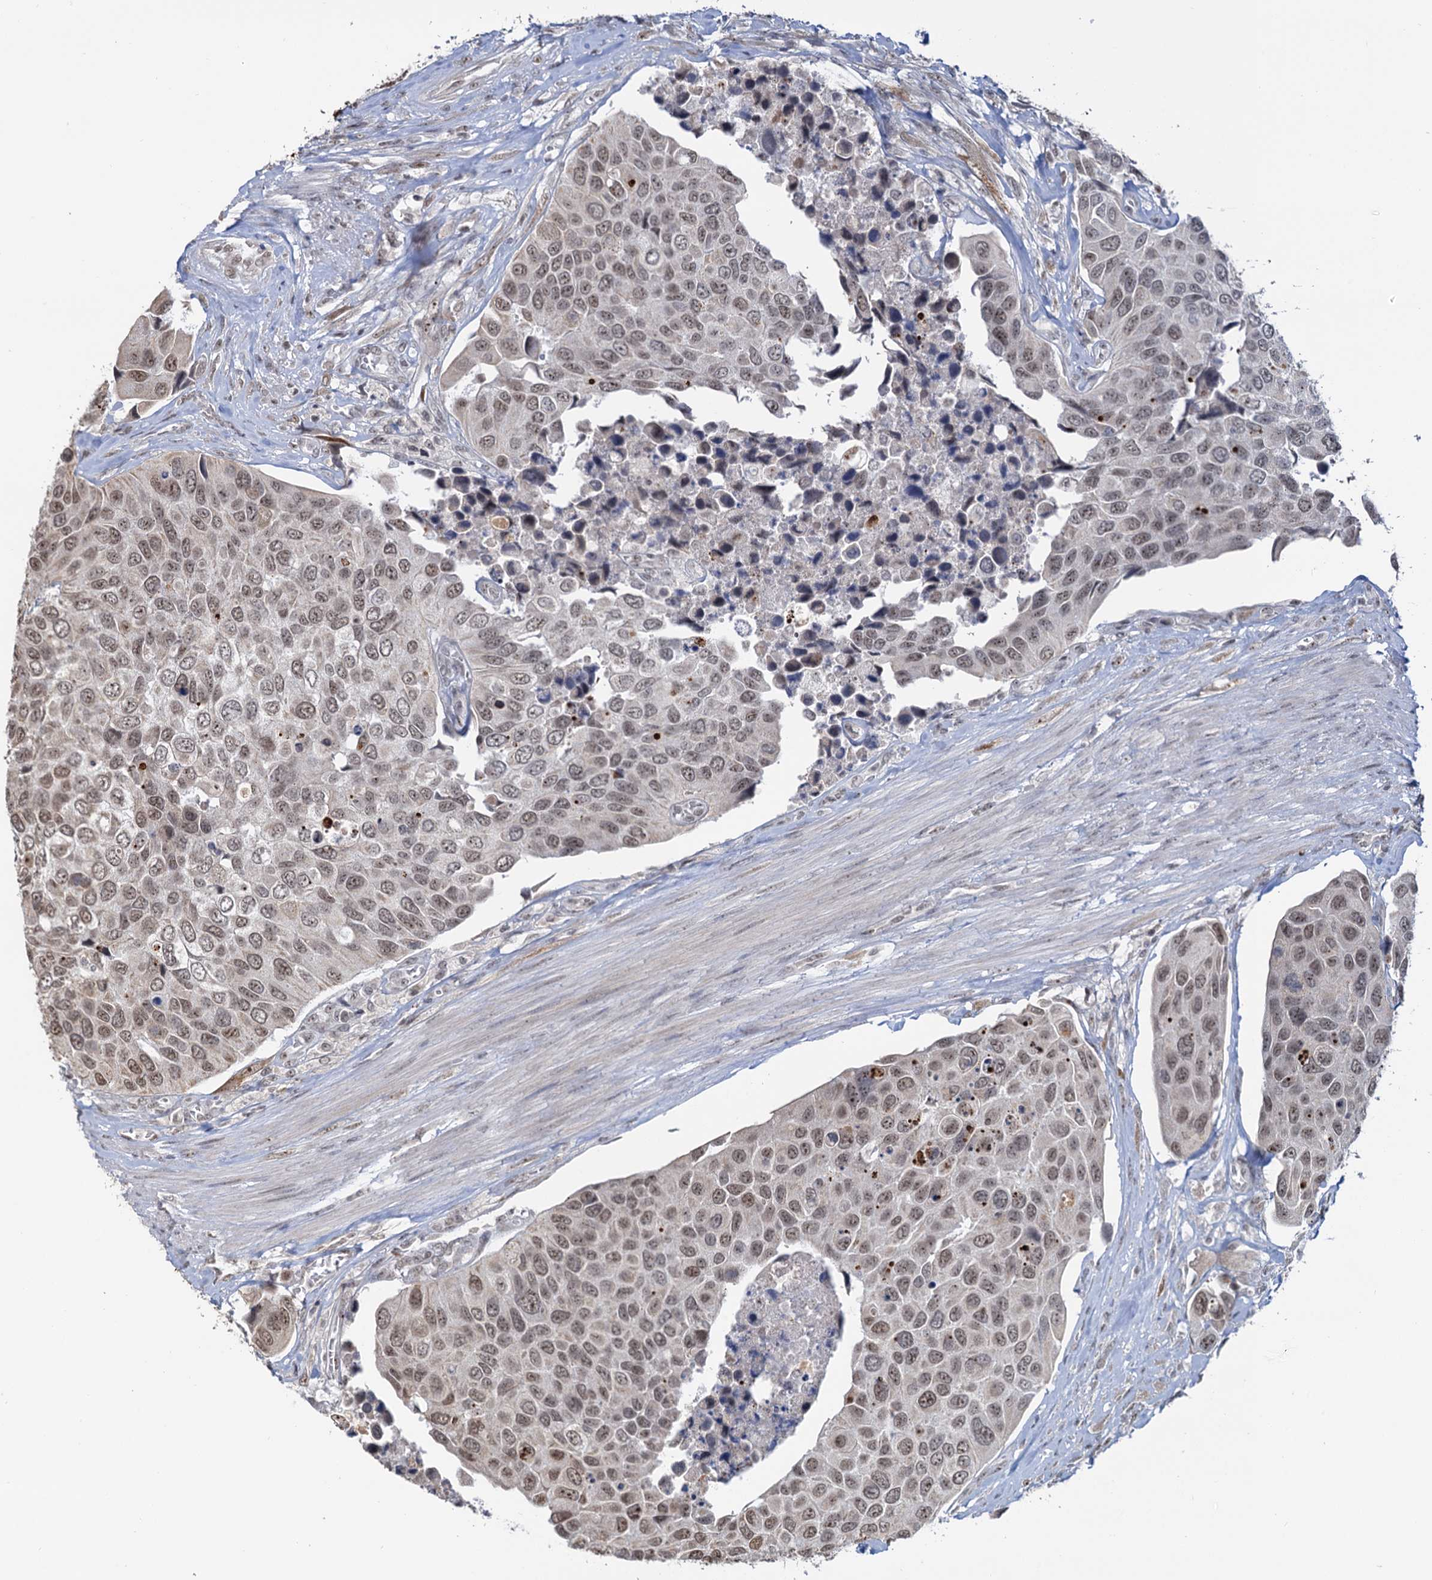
{"staining": {"intensity": "moderate", "quantity": ">75%", "location": "nuclear"}, "tissue": "urothelial cancer", "cell_type": "Tumor cells", "image_type": "cancer", "snomed": [{"axis": "morphology", "description": "Urothelial carcinoma, High grade"}, {"axis": "topography", "description": "Urinary bladder"}], "caption": "IHC staining of urothelial cancer, which exhibits medium levels of moderate nuclear staining in approximately >75% of tumor cells indicating moderate nuclear protein expression. The staining was performed using DAB (3,3'-diaminobenzidine) (brown) for protein detection and nuclei were counterstained in hematoxylin (blue).", "gene": "NAT10", "patient": {"sex": "male", "age": 74}}